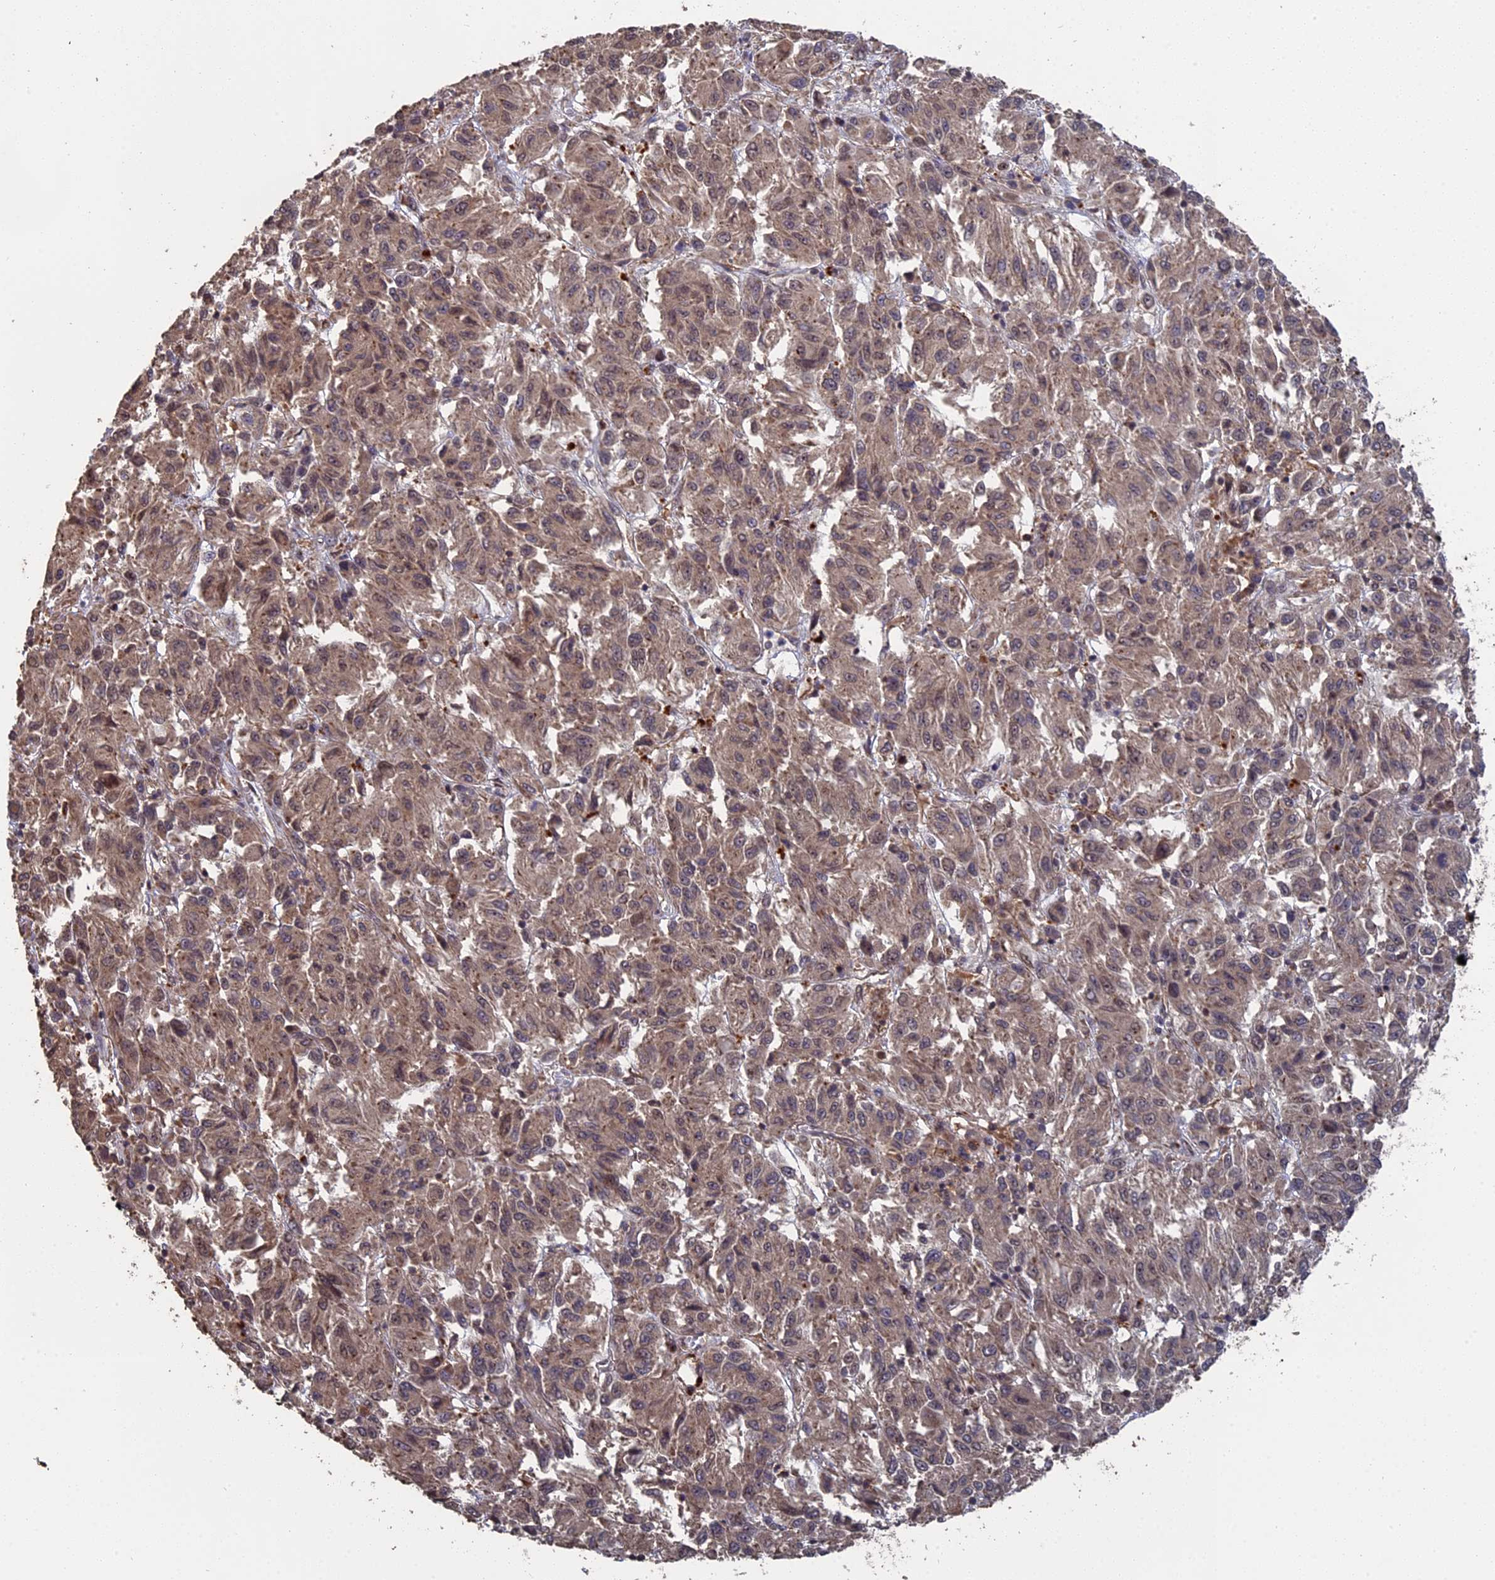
{"staining": {"intensity": "negative", "quantity": "none", "location": "none"}, "tissue": "melanoma", "cell_type": "Tumor cells", "image_type": "cancer", "snomed": [{"axis": "morphology", "description": "Malignant melanoma, Metastatic site"}, {"axis": "topography", "description": "Lung"}], "caption": "This is an immunohistochemistry photomicrograph of malignant melanoma (metastatic site). There is no expression in tumor cells.", "gene": "MYBL2", "patient": {"sex": "male", "age": 64}}